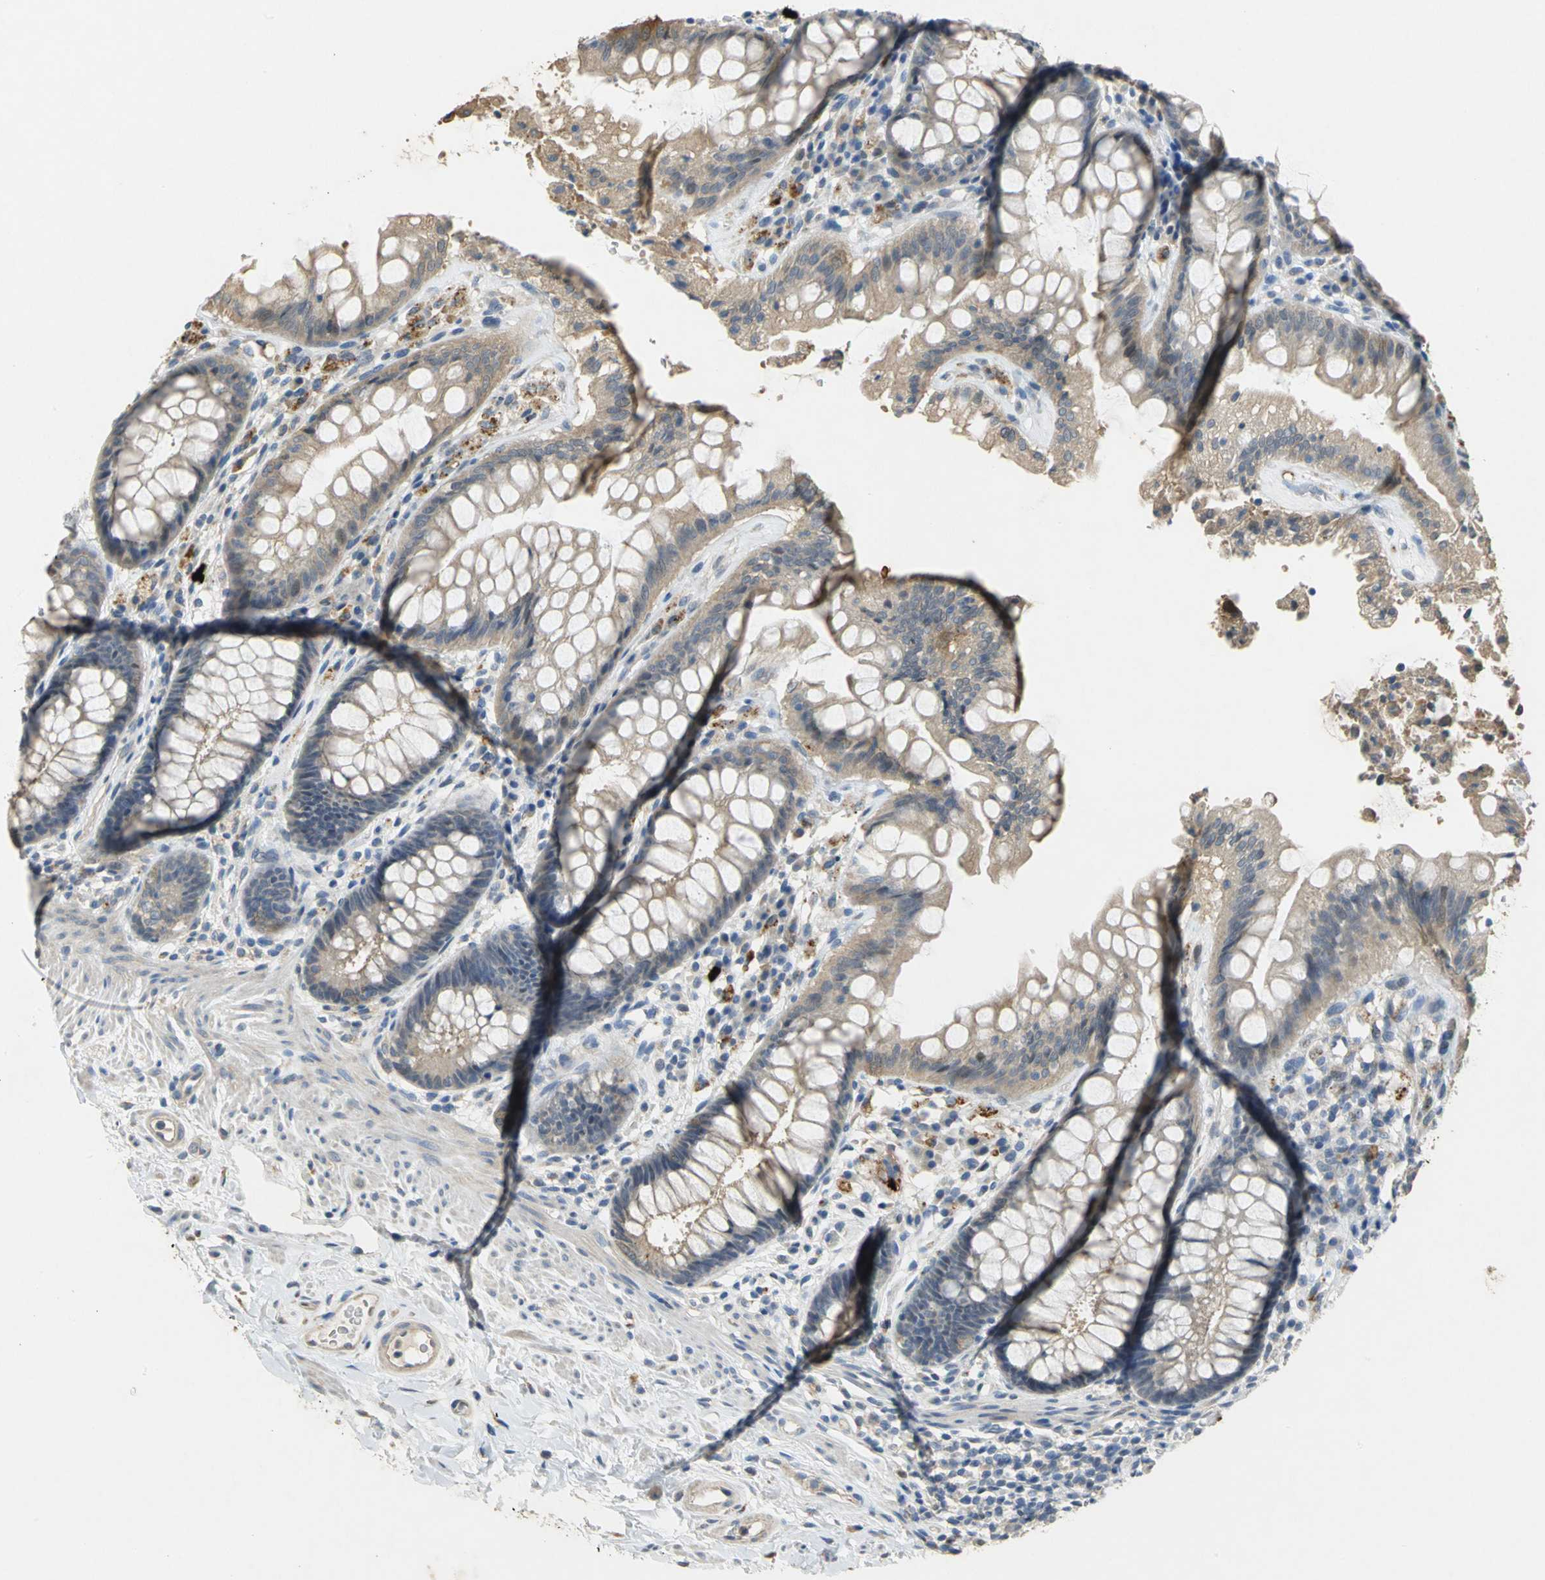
{"staining": {"intensity": "weak", "quantity": "<25%", "location": "cytoplasmic/membranous"}, "tissue": "rectum", "cell_type": "Glandular cells", "image_type": "normal", "snomed": [{"axis": "morphology", "description": "Normal tissue, NOS"}, {"axis": "topography", "description": "Rectum"}], "caption": "Protein analysis of unremarkable rectum exhibits no significant positivity in glandular cells. The staining is performed using DAB (3,3'-diaminobenzidine) brown chromogen with nuclei counter-stained in using hematoxylin.", "gene": "IL17RB", "patient": {"sex": "female", "age": 46}}